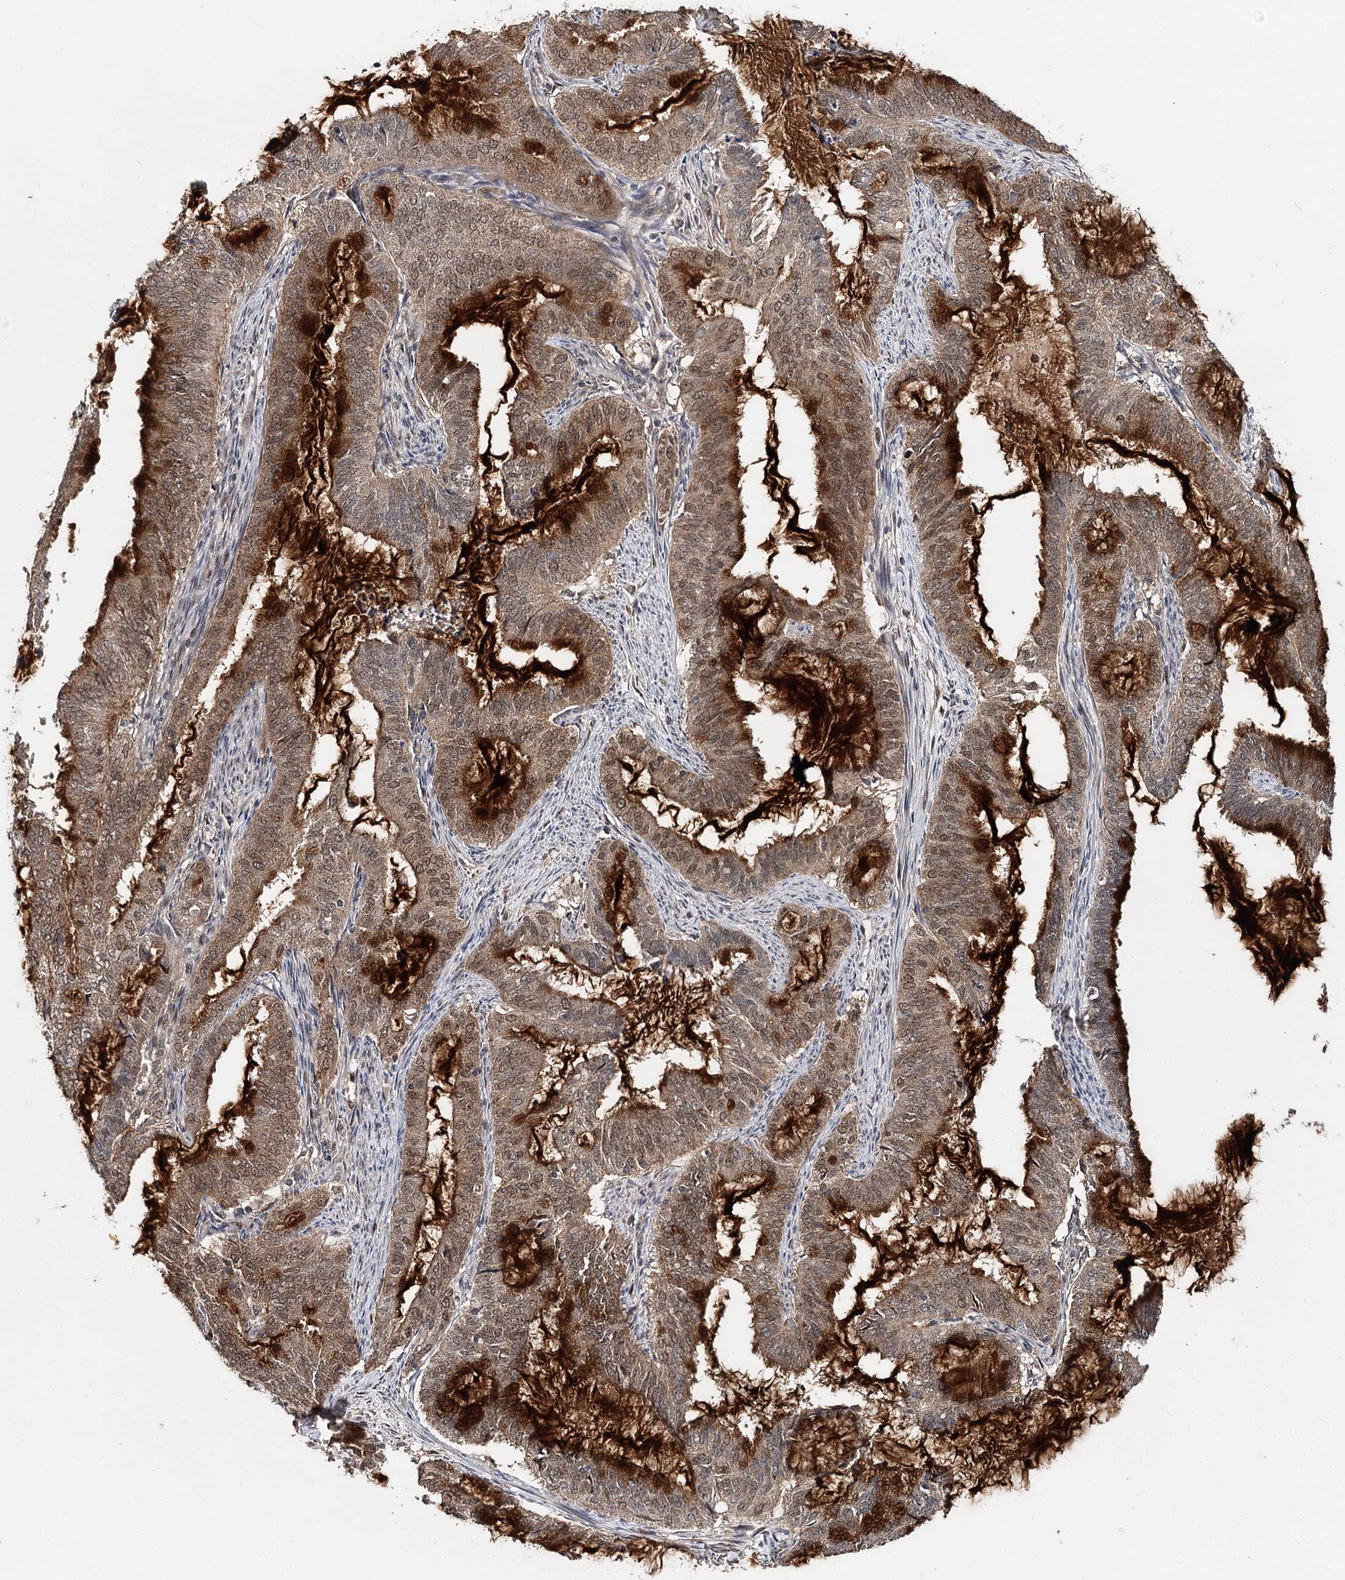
{"staining": {"intensity": "strong", "quantity": "25%-75%", "location": "cytoplasmic/membranous,nuclear"}, "tissue": "endometrial cancer", "cell_type": "Tumor cells", "image_type": "cancer", "snomed": [{"axis": "morphology", "description": "Adenocarcinoma, NOS"}, {"axis": "topography", "description": "Endometrium"}], "caption": "A brown stain highlights strong cytoplasmic/membranous and nuclear expression of a protein in human endometrial cancer (adenocarcinoma) tumor cells.", "gene": "NOPCHAP1", "patient": {"sex": "female", "age": 51}}